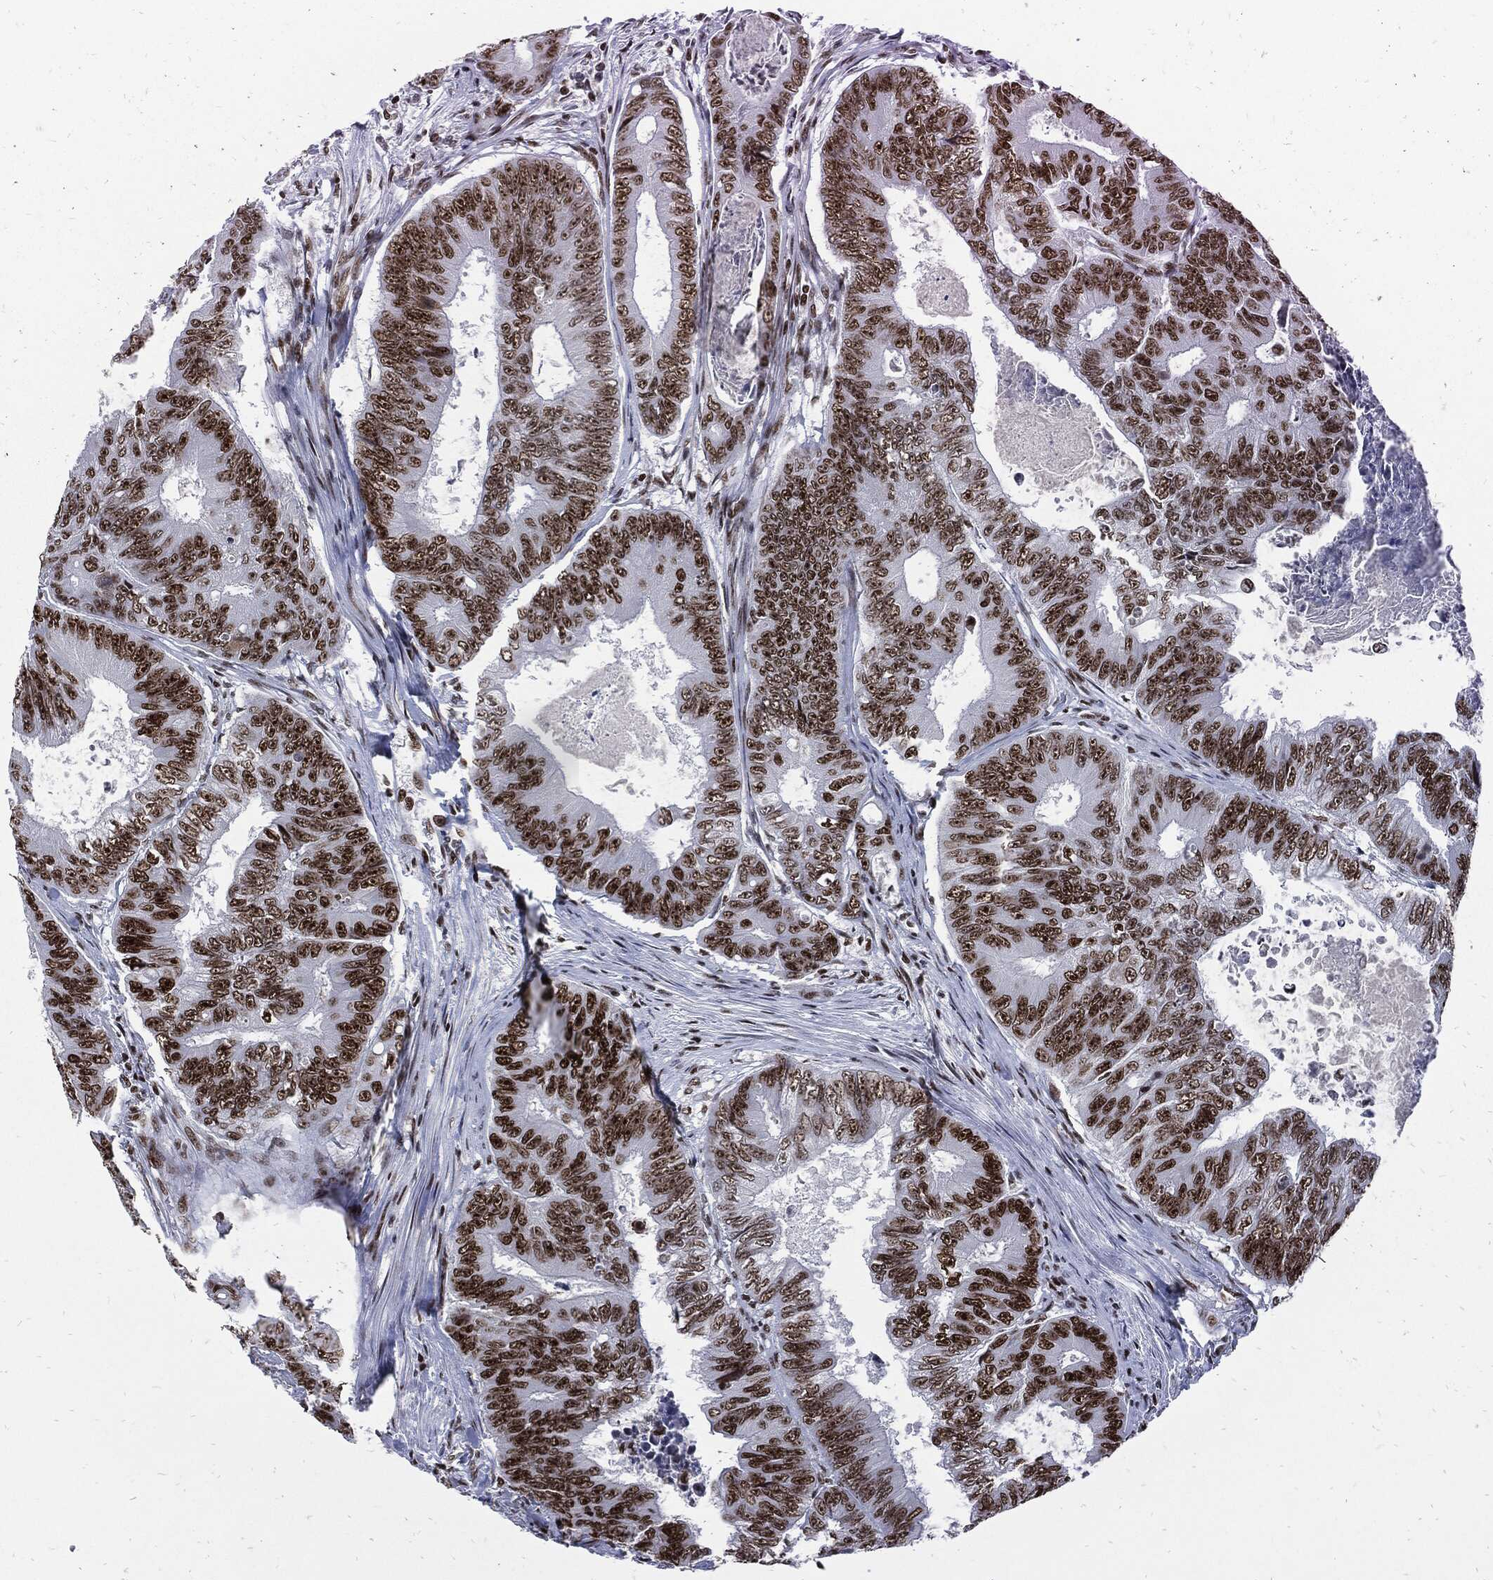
{"staining": {"intensity": "strong", "quantity": ">75%", "location": "nuclear"}, "tissue": "colorectal cancer", "cell_type": "Tumor cells", "image_type": "cancer", "snomed": [{"axis": "morphology", "description": "Adenocarcinoma, NOS"}, {"axis": "topography", "description": "Colon"}], "caption": "The photomicrograph demonstrates immunohistochemical staining of colorectal cancer. There is strong nuclear staining is present in about >75% of tumor cells.", "gene": "TERF2", "patient": {"sex": "female", "age": 48}}